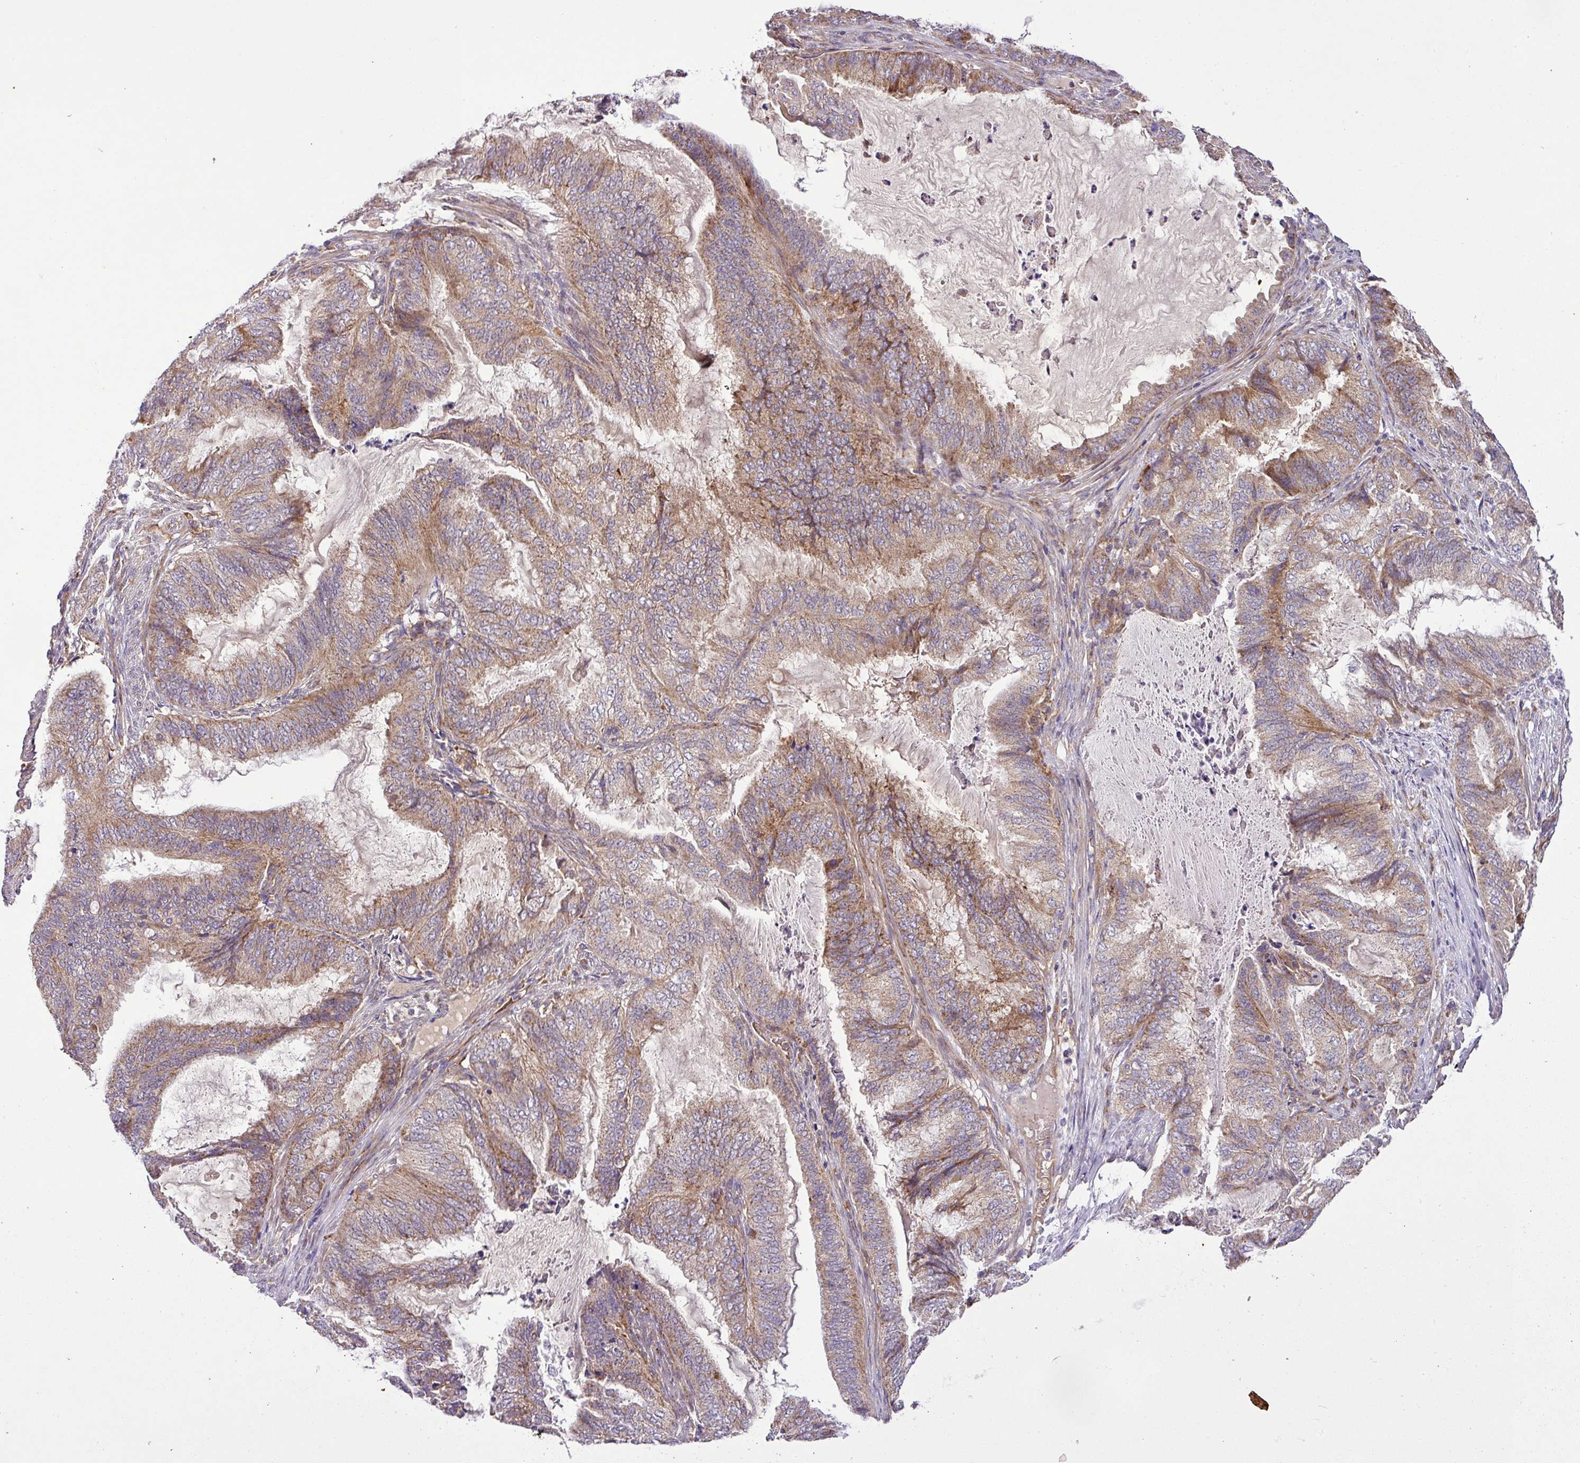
{"staining": {"intensity": "moderate", "quantity": ">75%", "location": "cytoplasmic/membranous"}, "tissue": "endometrial cancer", "cell_type": "Tumor cells", "image_type": "cancer", "snomed": [{"axis": "morphology", "description": "Adenocarcinoma, NOS"}, {"axis": "topography", "description": "Endometrium"}], "caption": "Immunohistochemistry (DAB (3,3'-diaminobenzidine)) staining of human adenocarcinoma (endometrial) demonstrates moderate cytoplasmic/membranous protein expression in about >75% of tumor cells.", "gene": "ZNF513", "patient": {"sex": "female", "age": 51}}